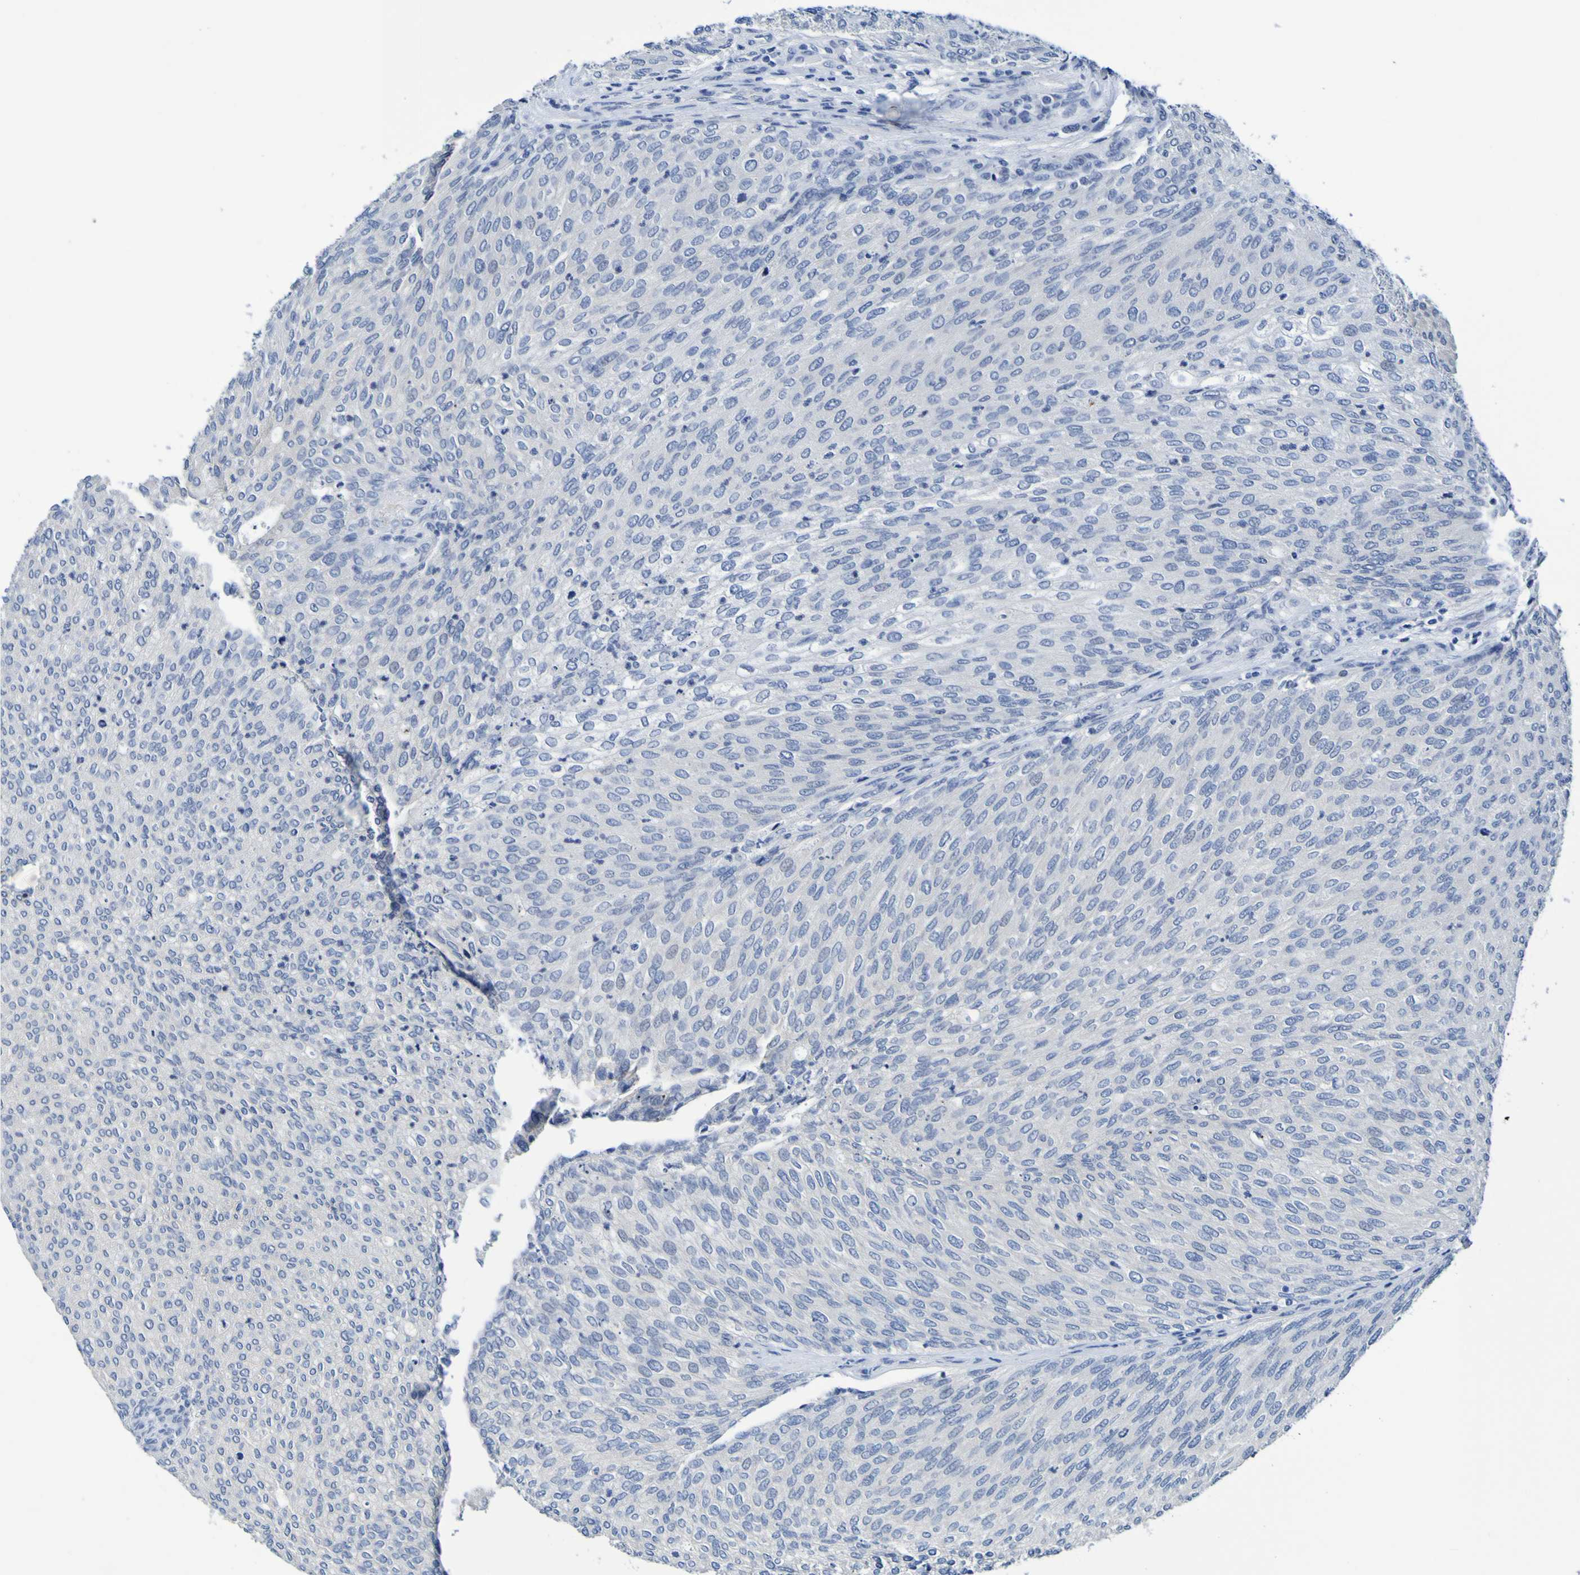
{"staining": {"intensity": "negative", "quantity": "none", "location": "none"}, "tissue": "urothelial cancer", "cell_type": "Tumor cells", "image_type": "cancer", "snomed": [{"axis": "morphology", "description": "Urothelial carcinoma, Low grade"}, {"axis": "topography", "description": "Urinary bladder"}], "caption": "A high-resolution histopathology image shows immunohistochemistry (IHC) staining of urothelial cancer, which exhibits no significant staining in tumor cells.", "gene": "VMA21", "patient": {"sex": "female", "age": 79}}